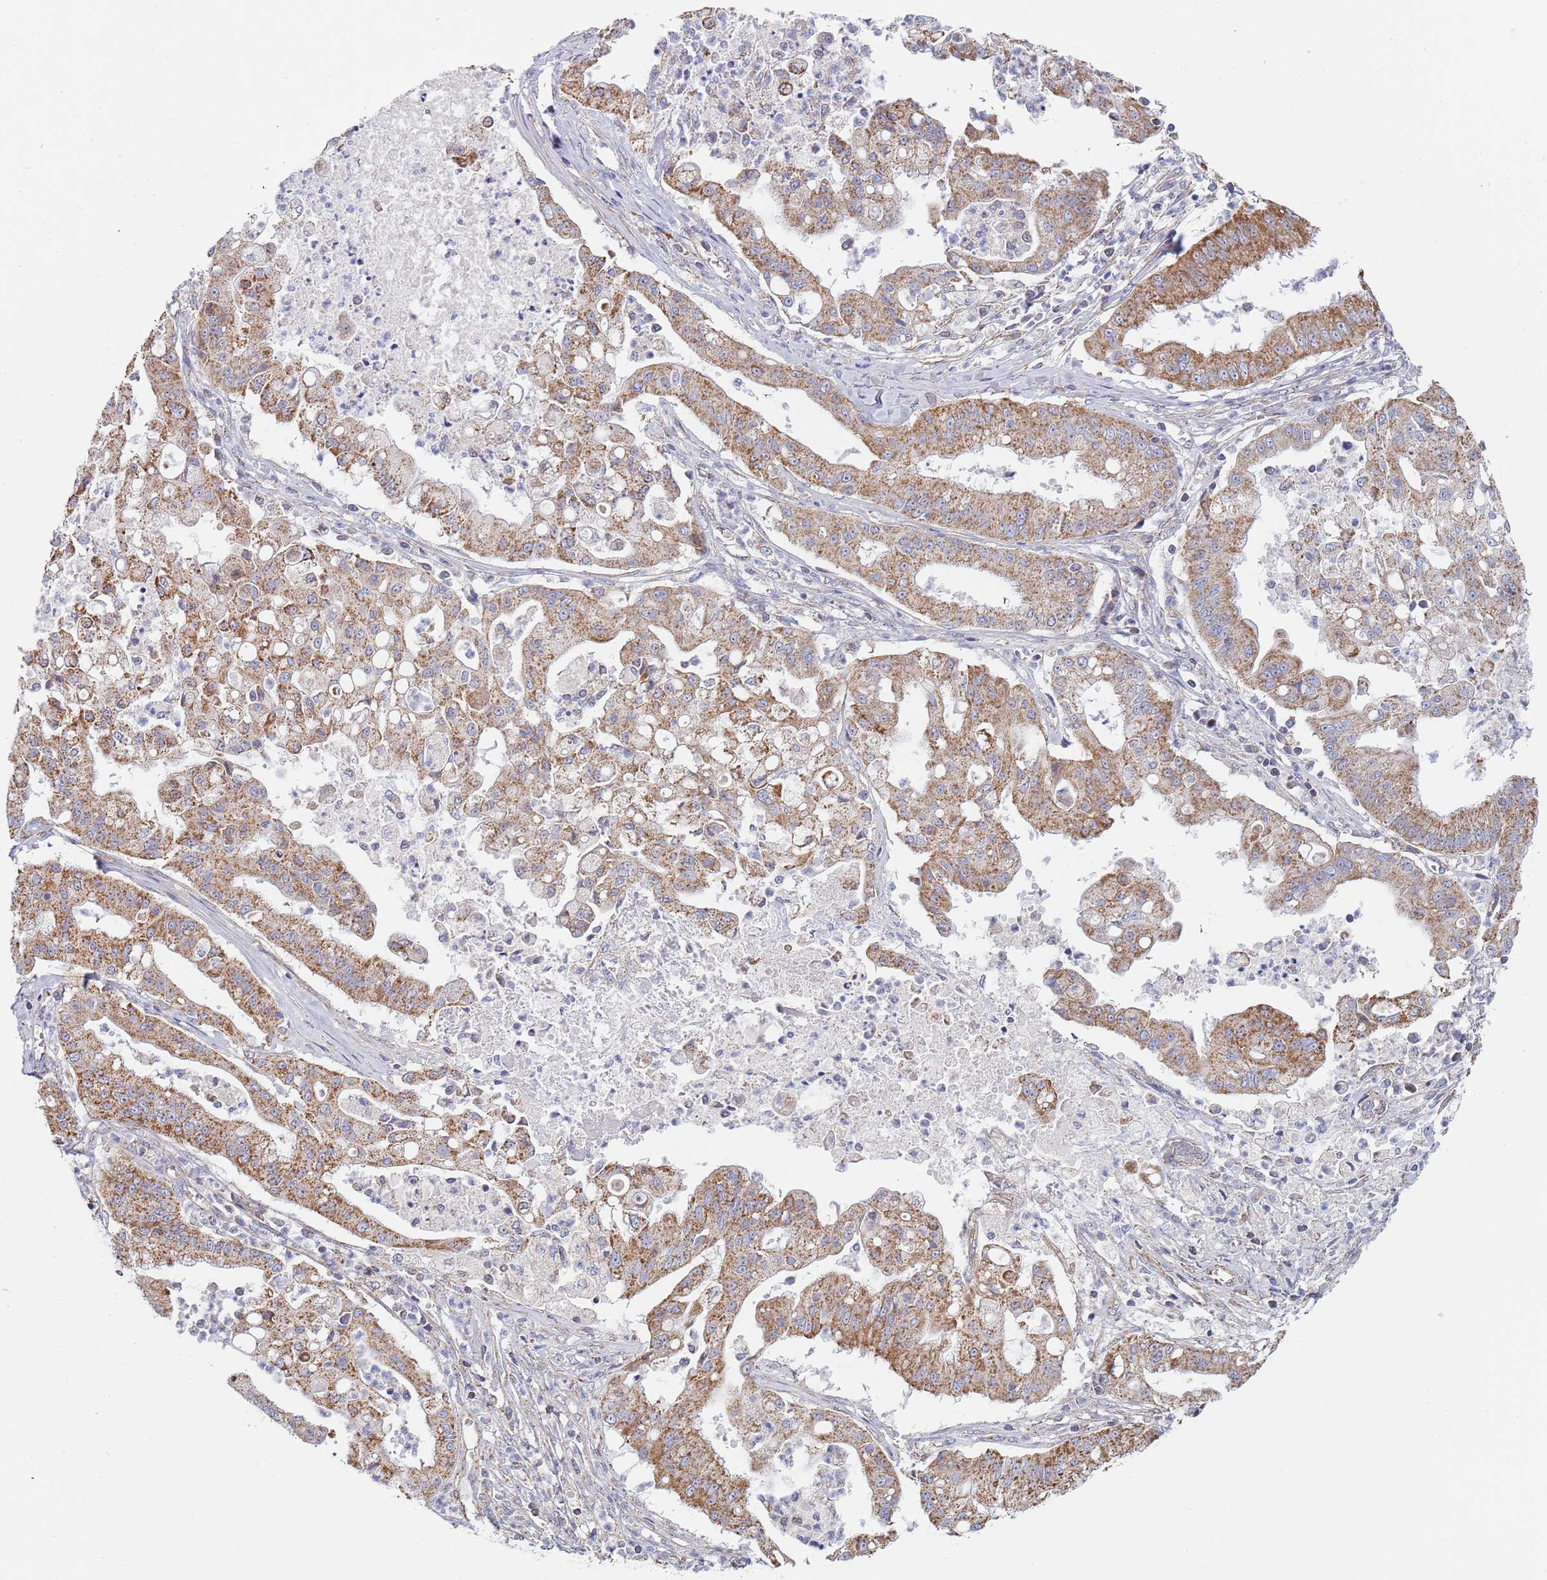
{"staining": {"intensity": "moderate", "quantity": ">75%", "location": "cytoplasmic/membranous"}, "tissue": "ovarian cancer", "cell_type": "Tumor cells", "image_type": "cancer", "snomed": [{"axis": "morphology", "description": "Cystadenocarcinoma, mucinous, NOS"}, {"axis": "topography", "description": "Ovary"}], "caption": "Mucinous cystadenocarcinoma (ovarian) stained with immunohistochemistry (IHC) displays moderate cytoplasmic/membranous positivity in approximately >75% of tumor cells. Using DAB (3,3'-diaminobenzidine) (brown) and hematoxylin (blue) stains, captured at high magnification using brightfield microscopy.", "gene": "PWWP3A", "patient": {"sex": "female", "age": 70}}